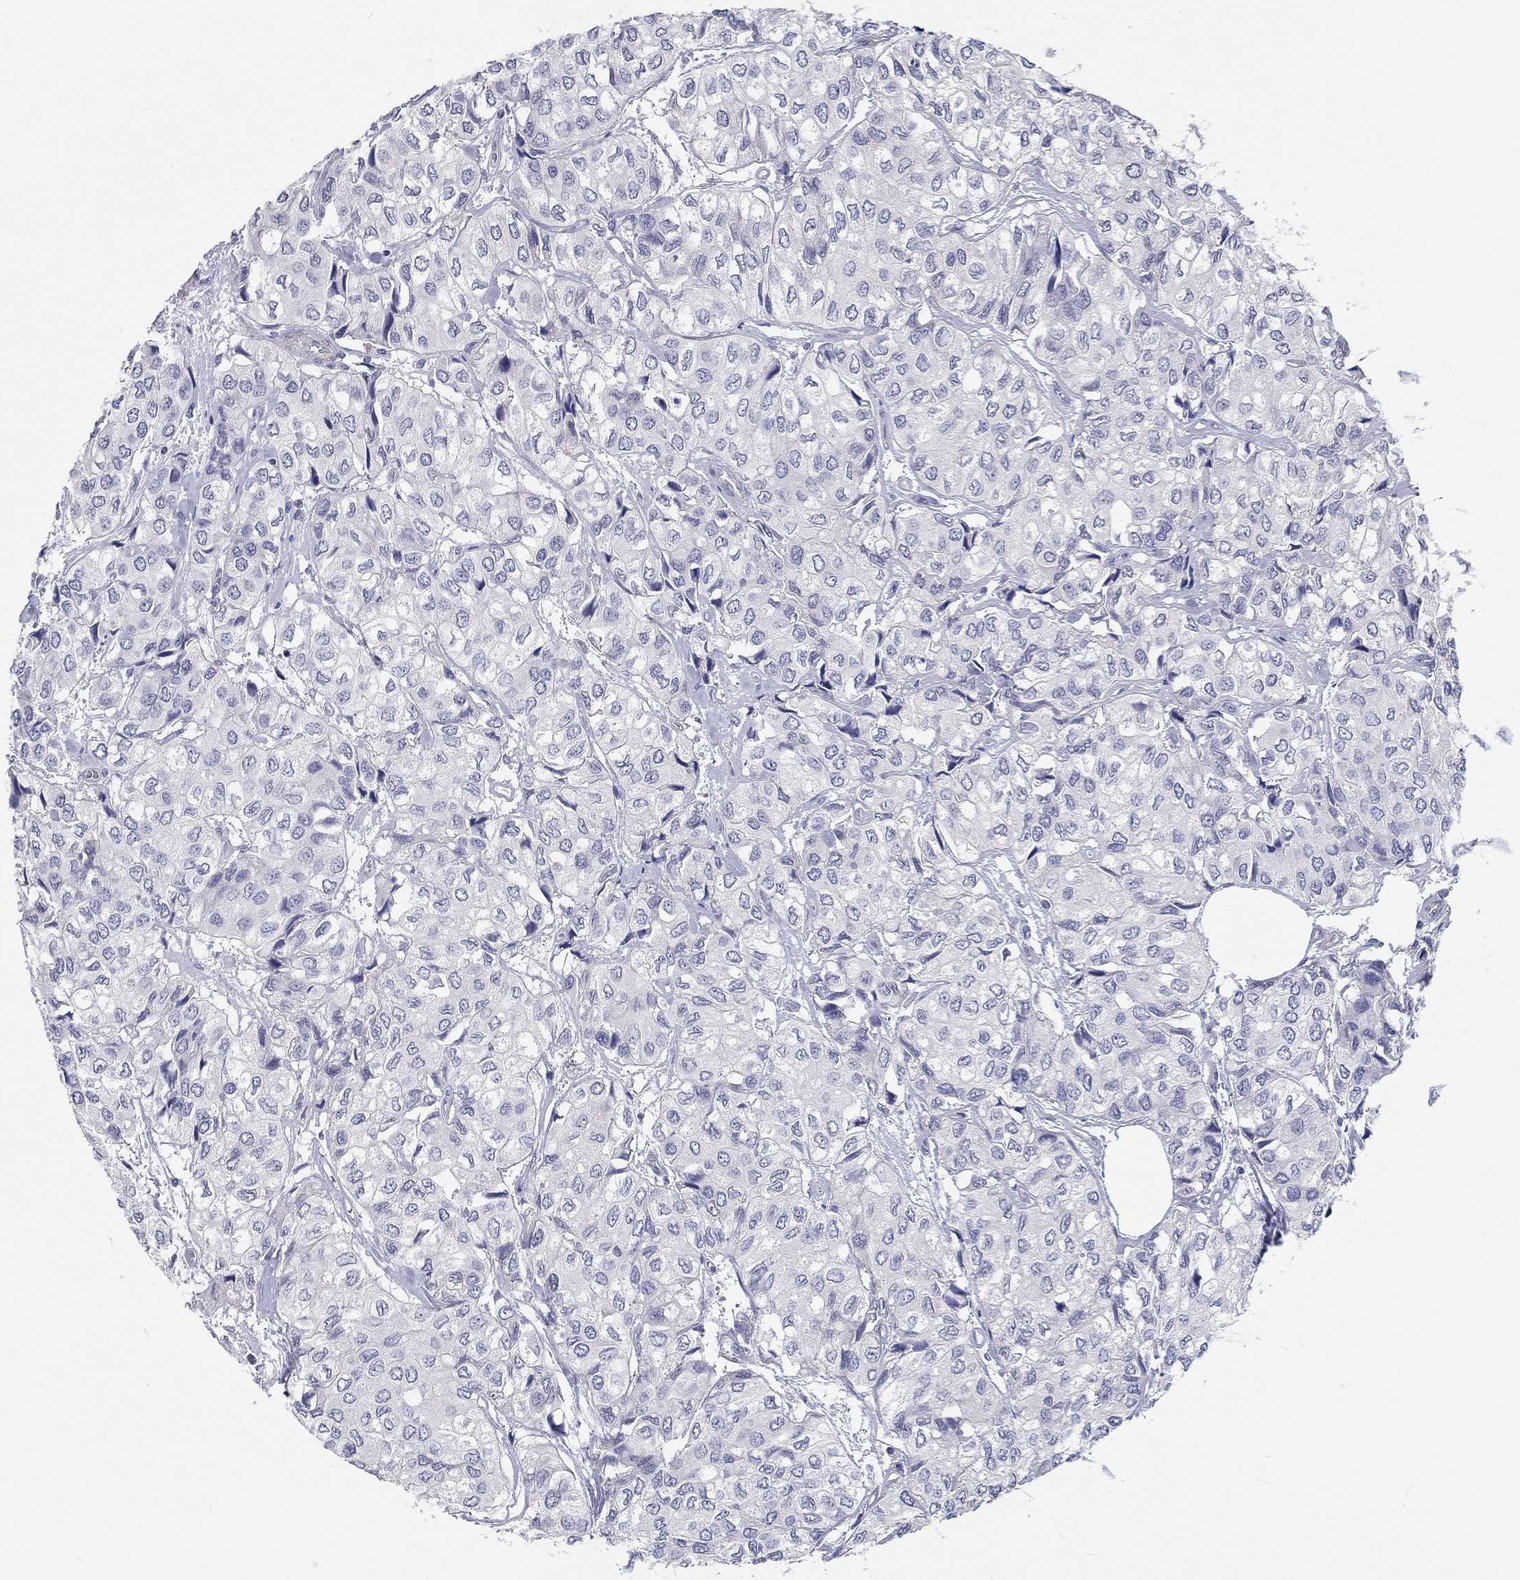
{"staining": {"intensity": "negative", "quantity": "none", "location": "none"}, "tissue": "urothelial cancer", "cell_type": "Tumor cells", "image_type": "cancer", "snomed": [{"axis": "morphology", "description": "Urothelial carcinoma, High grade"}, {"axis": "topography", "description": "Urinary bladder"}], "caption": "High magnification brightfield microscopy of urothelial cancer stained with DAB (brown) and counterstained with hematoxylin (blue): tumor cells show no significant expression.", "gene": "CRYGD", "patient": {"sex": "male", "age": 73}}